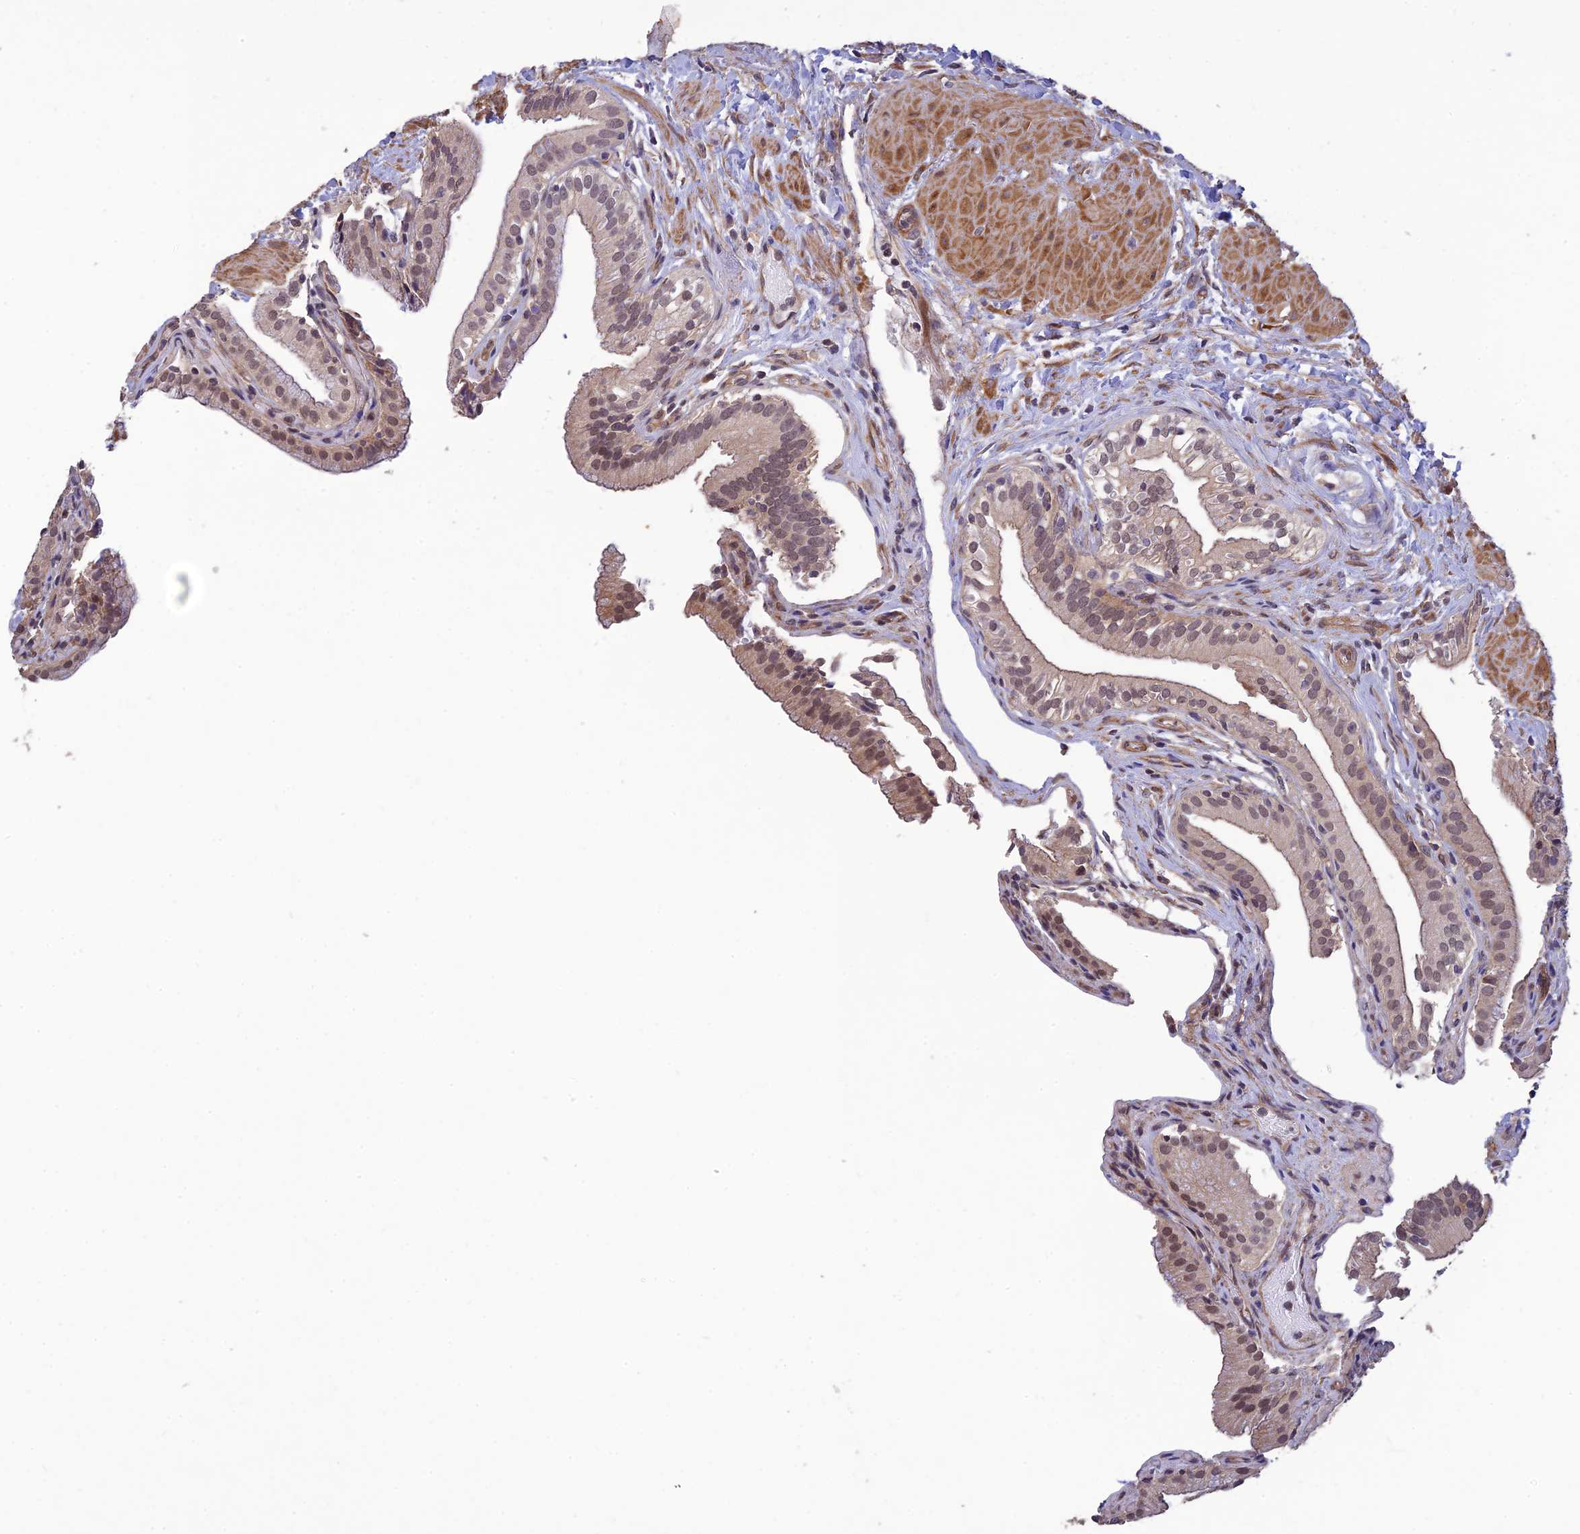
{"staining": {"intensity": "weak", "quantity": "25%-75%", "location": "cytoplasmic/membranous,nuclear"}, "tissue": "gallbladder", "cell_type": "Glandular cells", "image_type": "normal", "snomed": [{"axis": "morphology", "description": "Normal tissue, NOS"}, {"axis": "topography", "description": "Gallbladder"}], "caption": "Protein analysis of unremarkable gallbladder reveals weak cytoplasmic/membranous,nuclear staining in approximately 25%-75% of glandular cells.", "gene": "PAGR1", "patient": {"sex": "male", "age": 24}}